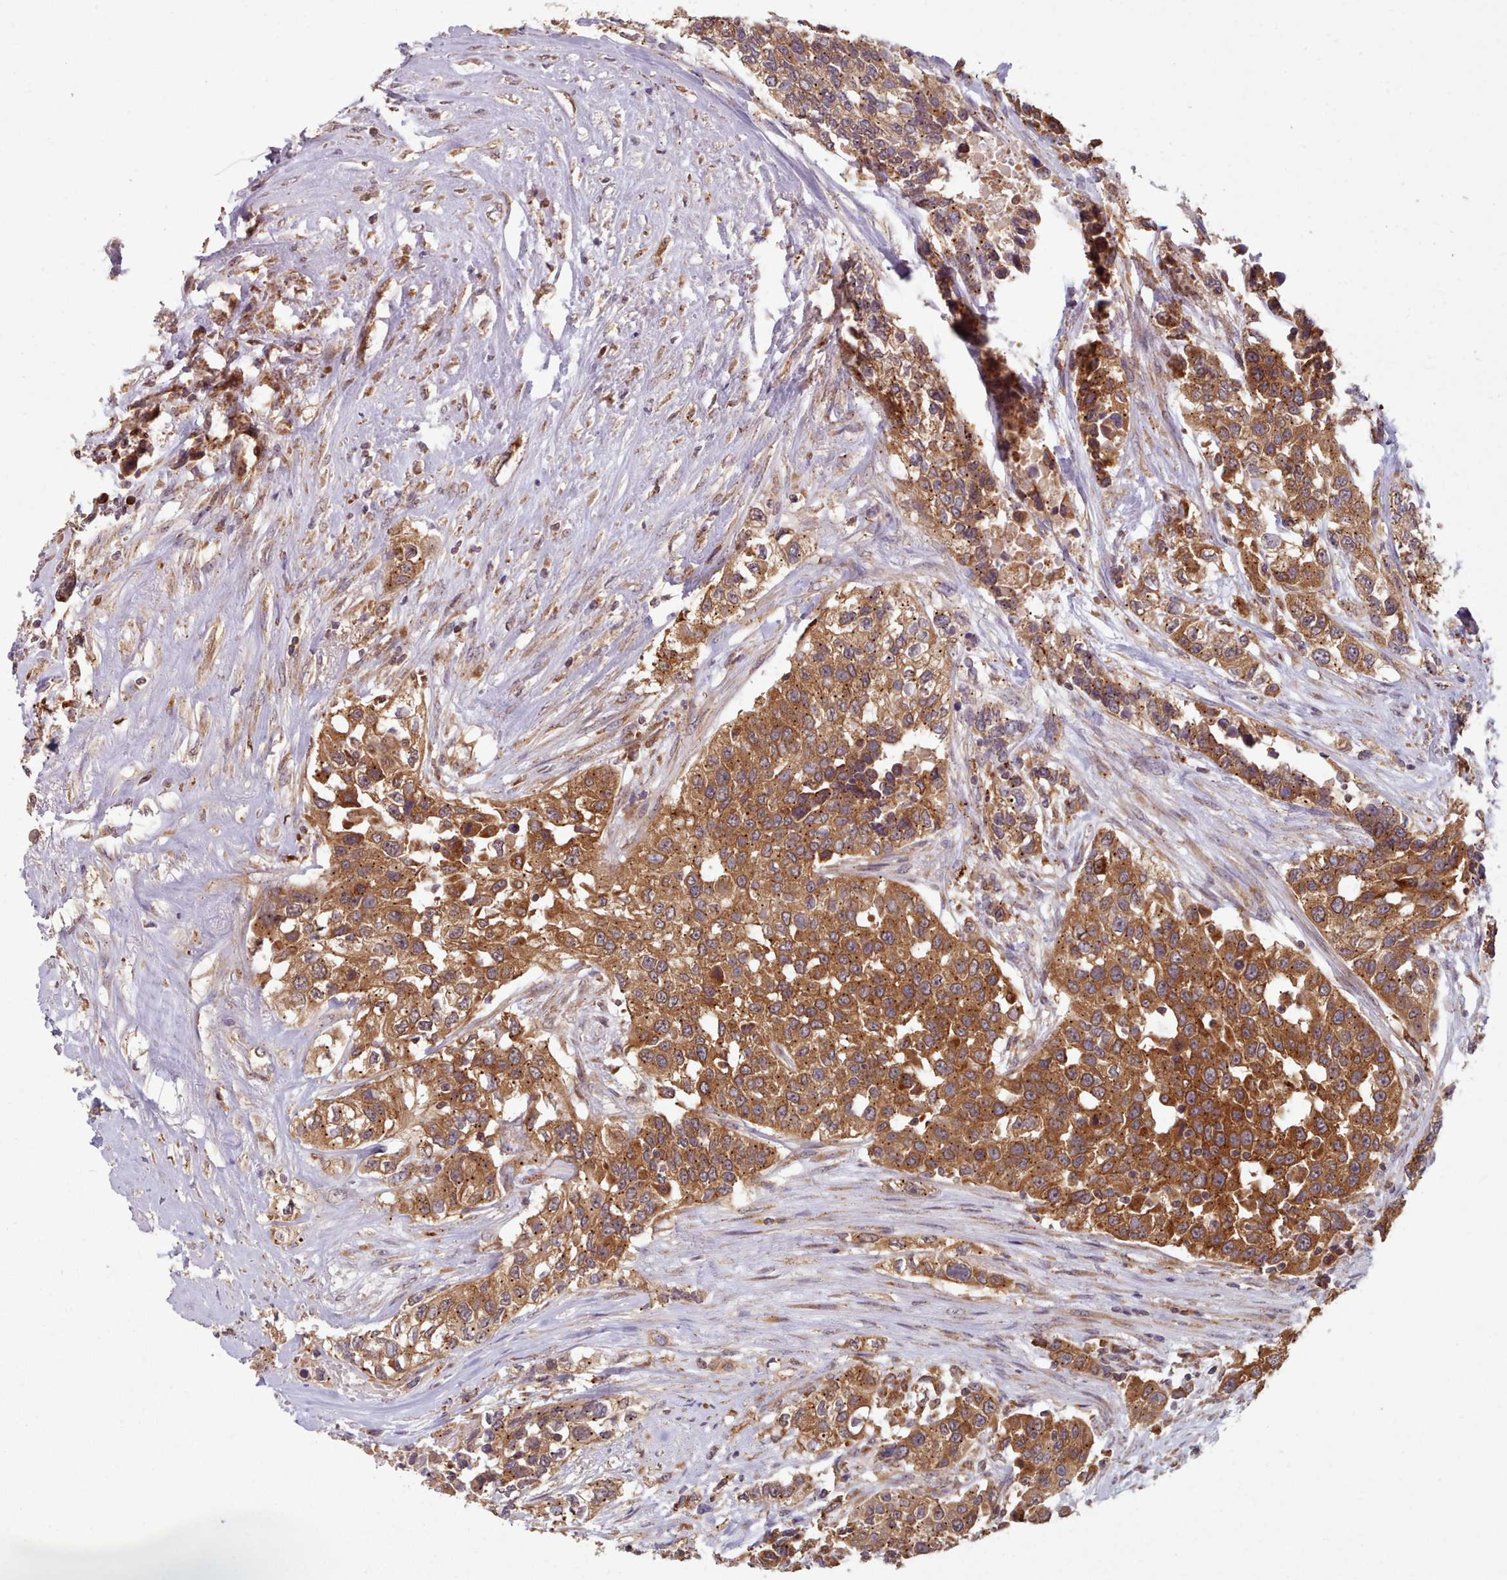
{"staining": {"intensity": "strong", "quantity": ">75%", "location": "cytoplasmic/membranous"}, "tissue": "urothelial cancer", "cell_type": "Tumor cells", "image_type": "cancer", "snomed": [{"axis": "morphology", "description": "Urothelial carcinoma, High grade"}, {"axis": "topography", "description": "Urinary bladder"}], "caption": "Urothelial cancer stained for a protein (brown) shows strong cytoplasmic/membranous positive staining in approximately >75% of tumor cells.", "gene": "CRYBG1", "patient": {"sex": "female", "age": 80}}